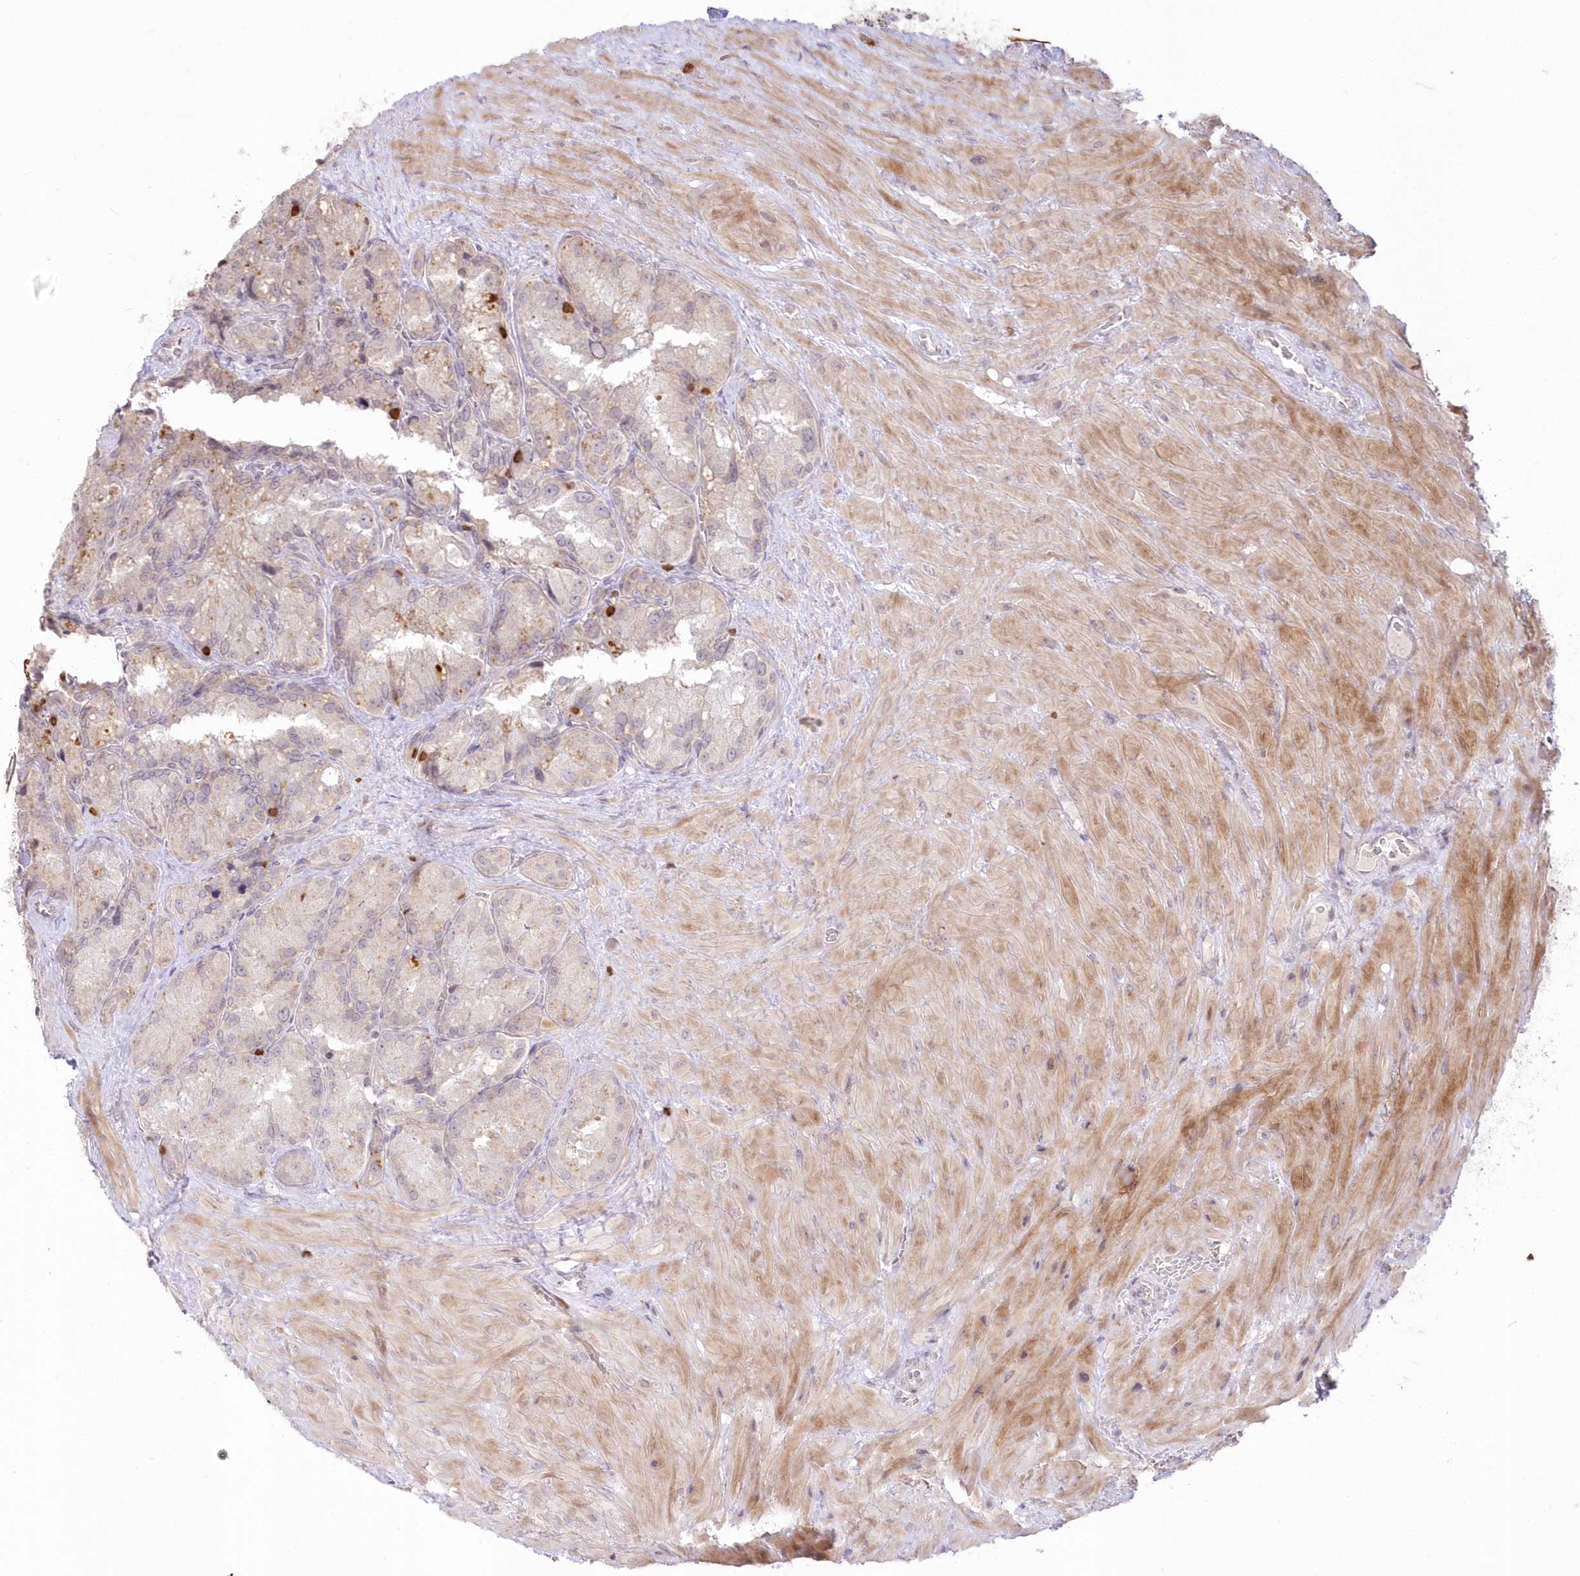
{"staining": {"intensity": "negative", "quantity": "none", "location": "none"}, "tissue": "seminal vesicle", "cell_type": "Glandular cells", "image_type": "normal", "snomed": [{"axis": "morphology", "description": "Normal tissue, NOS"}, {"axis": "topography", "description": "Seminal veicle"}], "caption": "DAB immunohistochemical staining of benign seminal vesicle demonstrates no significant positivity in glandular cells. (DAB (3,3'-diaminobenzidine) immunohistochemistry, high magnification).", "gene": "MTMR3", "patient": {"sex": "male", "age": 62}}